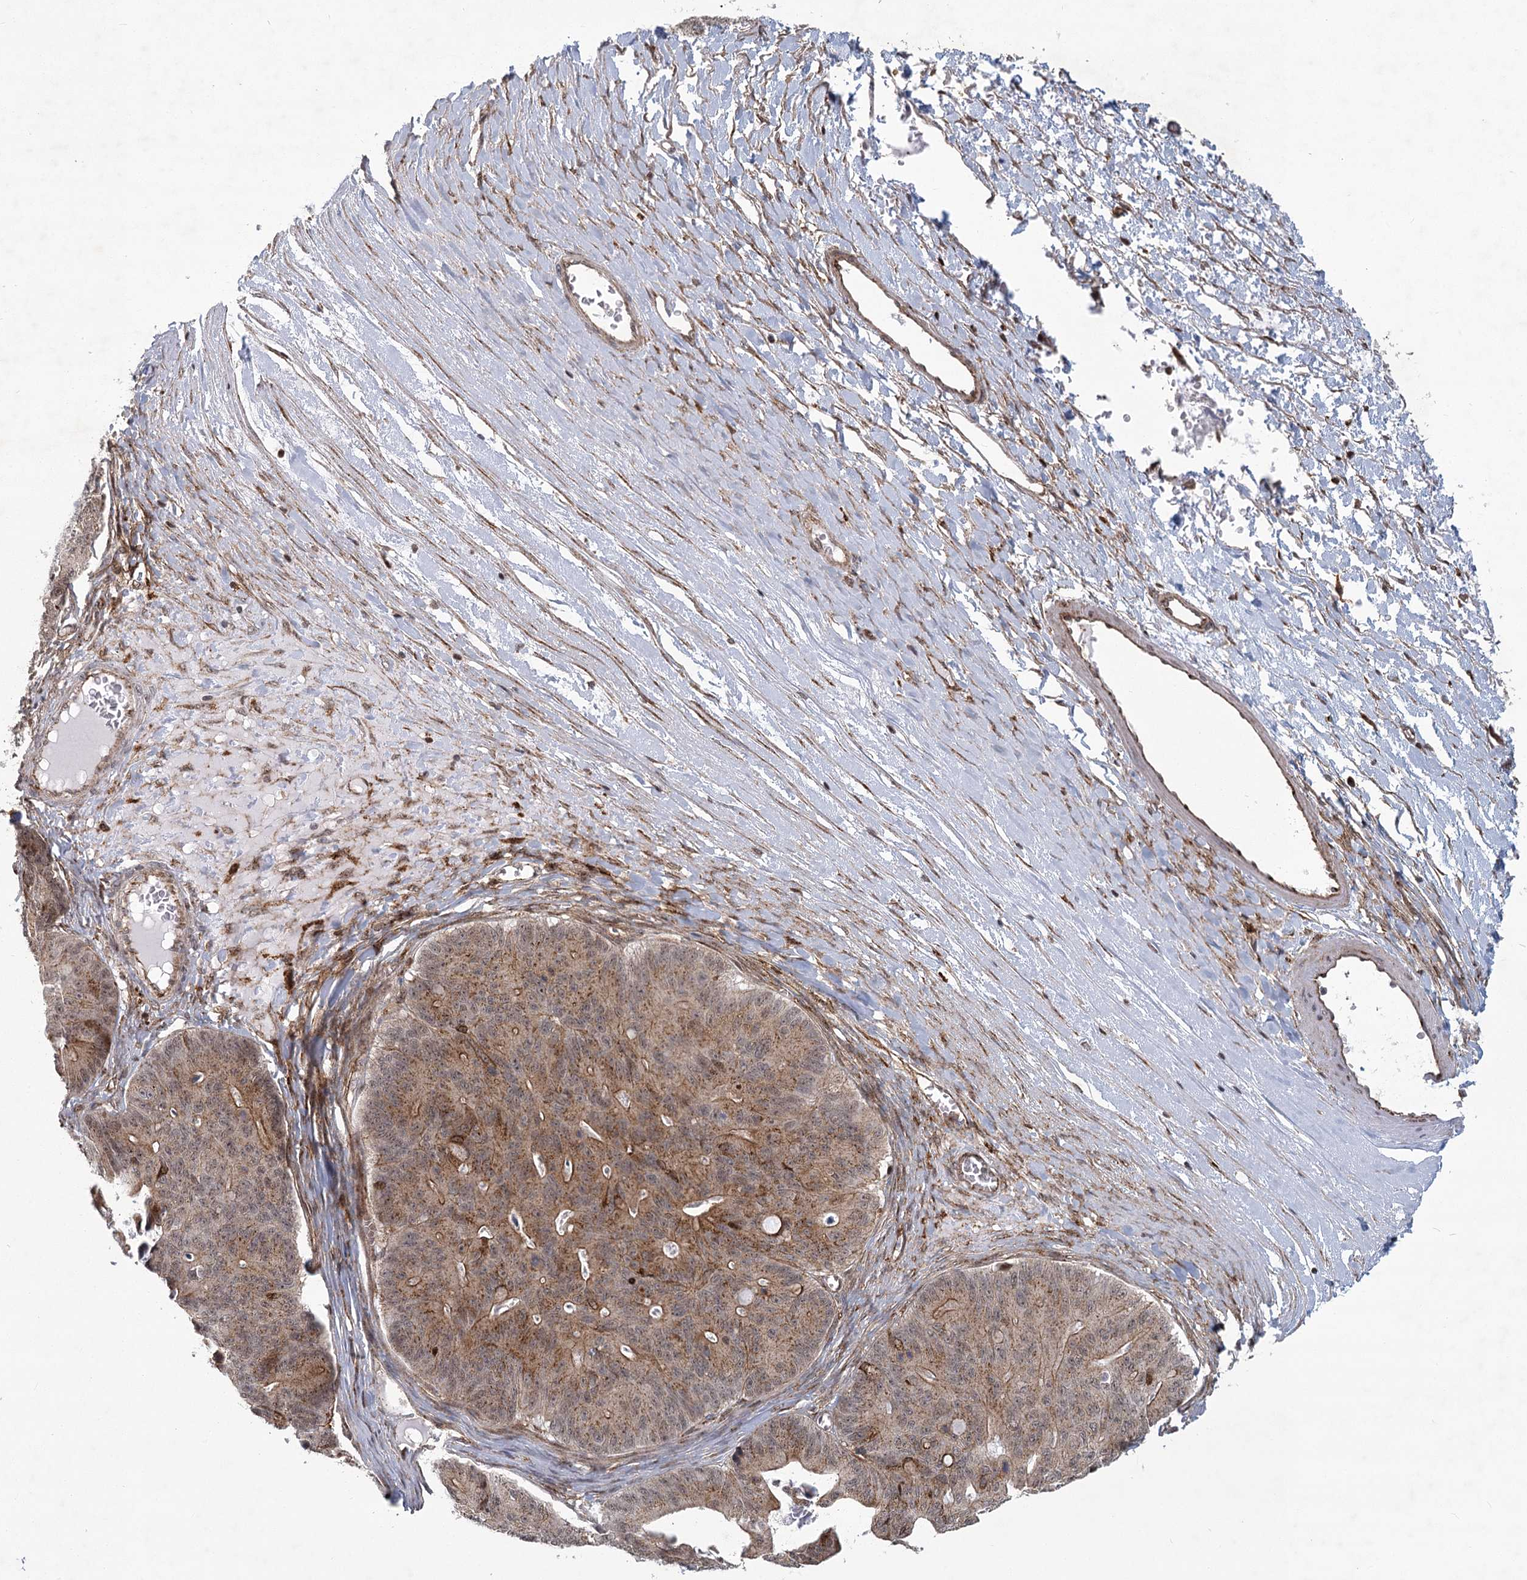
{"staining": {"intensity": "moderate", "quantity": "25%-75%", "location": "cytoplasmic/membranous,nuclear"}, "tissue": "ovarian cancer", "cell_type": "Tumor cells", "image_type": "cancer", "snomed": [{"axis": "morphology", "description": "Cystadenocarcinoma, mucinous, NOS"}, {"axis": "topography", "description": "Ovary"}], "caption": "Immunohistochemical staining of human ovarian cancer demonstrates moderate cytoplasmic/membranous and nuclear protein positivity in about 25%-75% of tumor cells. The staining is performed using DAB (3,3'-diaminobenzidine) brown chromogen to label protein expression. The nuclei are counter-stained blue using hematoxylin.", "gene": "PARM1", "patient": {"sex": "female", "age": 37}}